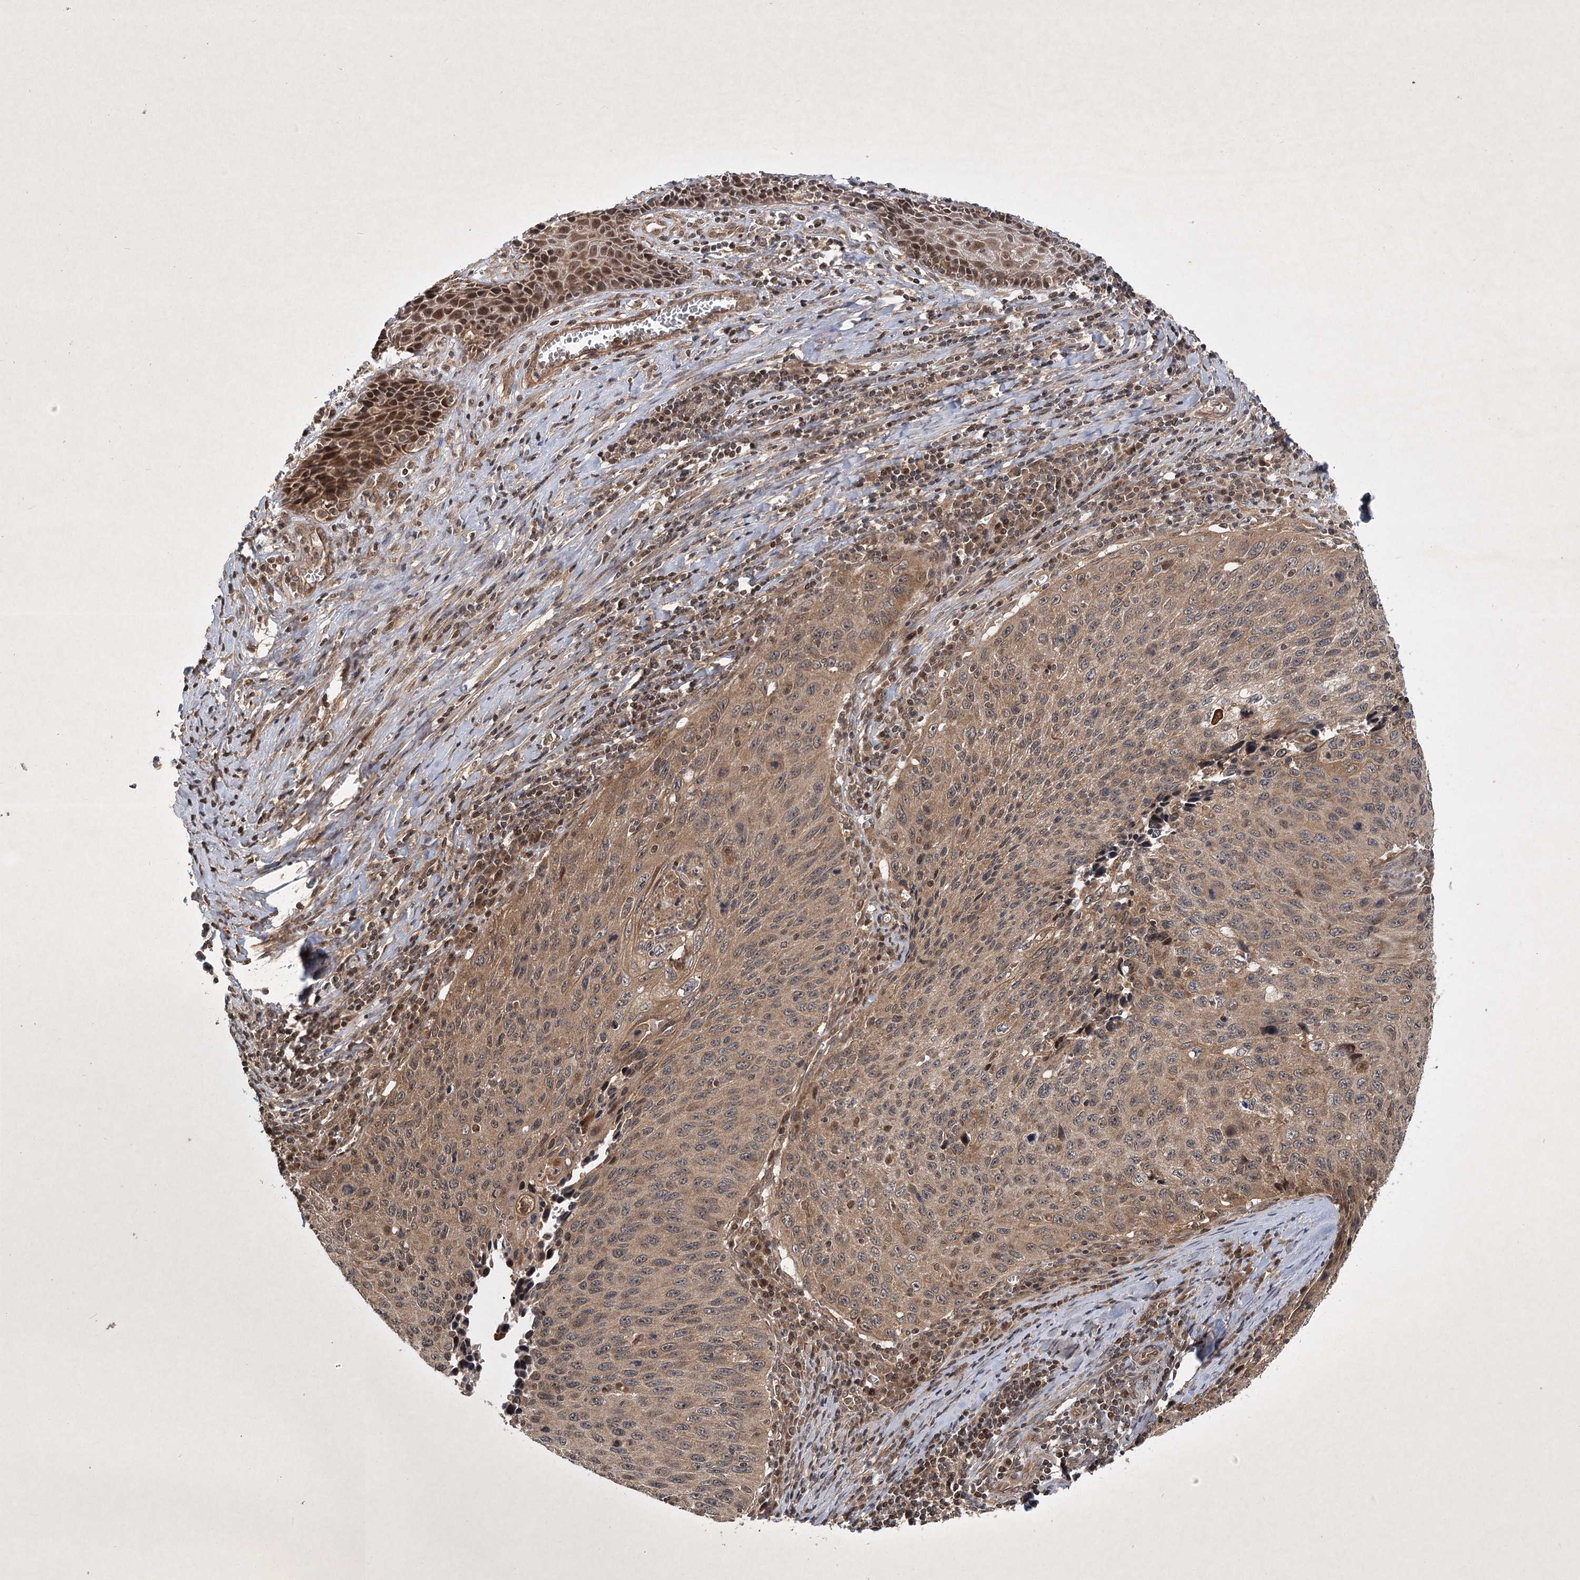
{"staining": {"intensity": "moderate", "quantity": ">75%", "location": "cytoplasmic/membranous"}, "tissue": "cervical cancer", "cell_type": "Tumor cells", "image_type": "cancer", "snomed": [{"axis": "morphology", "description": "Squamous cell carcinoma, NOS"}, {"axis": "topography", "description": "Cervix"}], "caption": "Immunohistochemistry (DAB (3,3'-diaminobenzidine)) staining of human cervical cancer (squamous cell carcinoma) shows moderate cytoplasmic/membranous protein positivity in approximately >75% of tumor cells.", "gene": "INSIG2", "patient": {"sex": "female", "age": 53}}